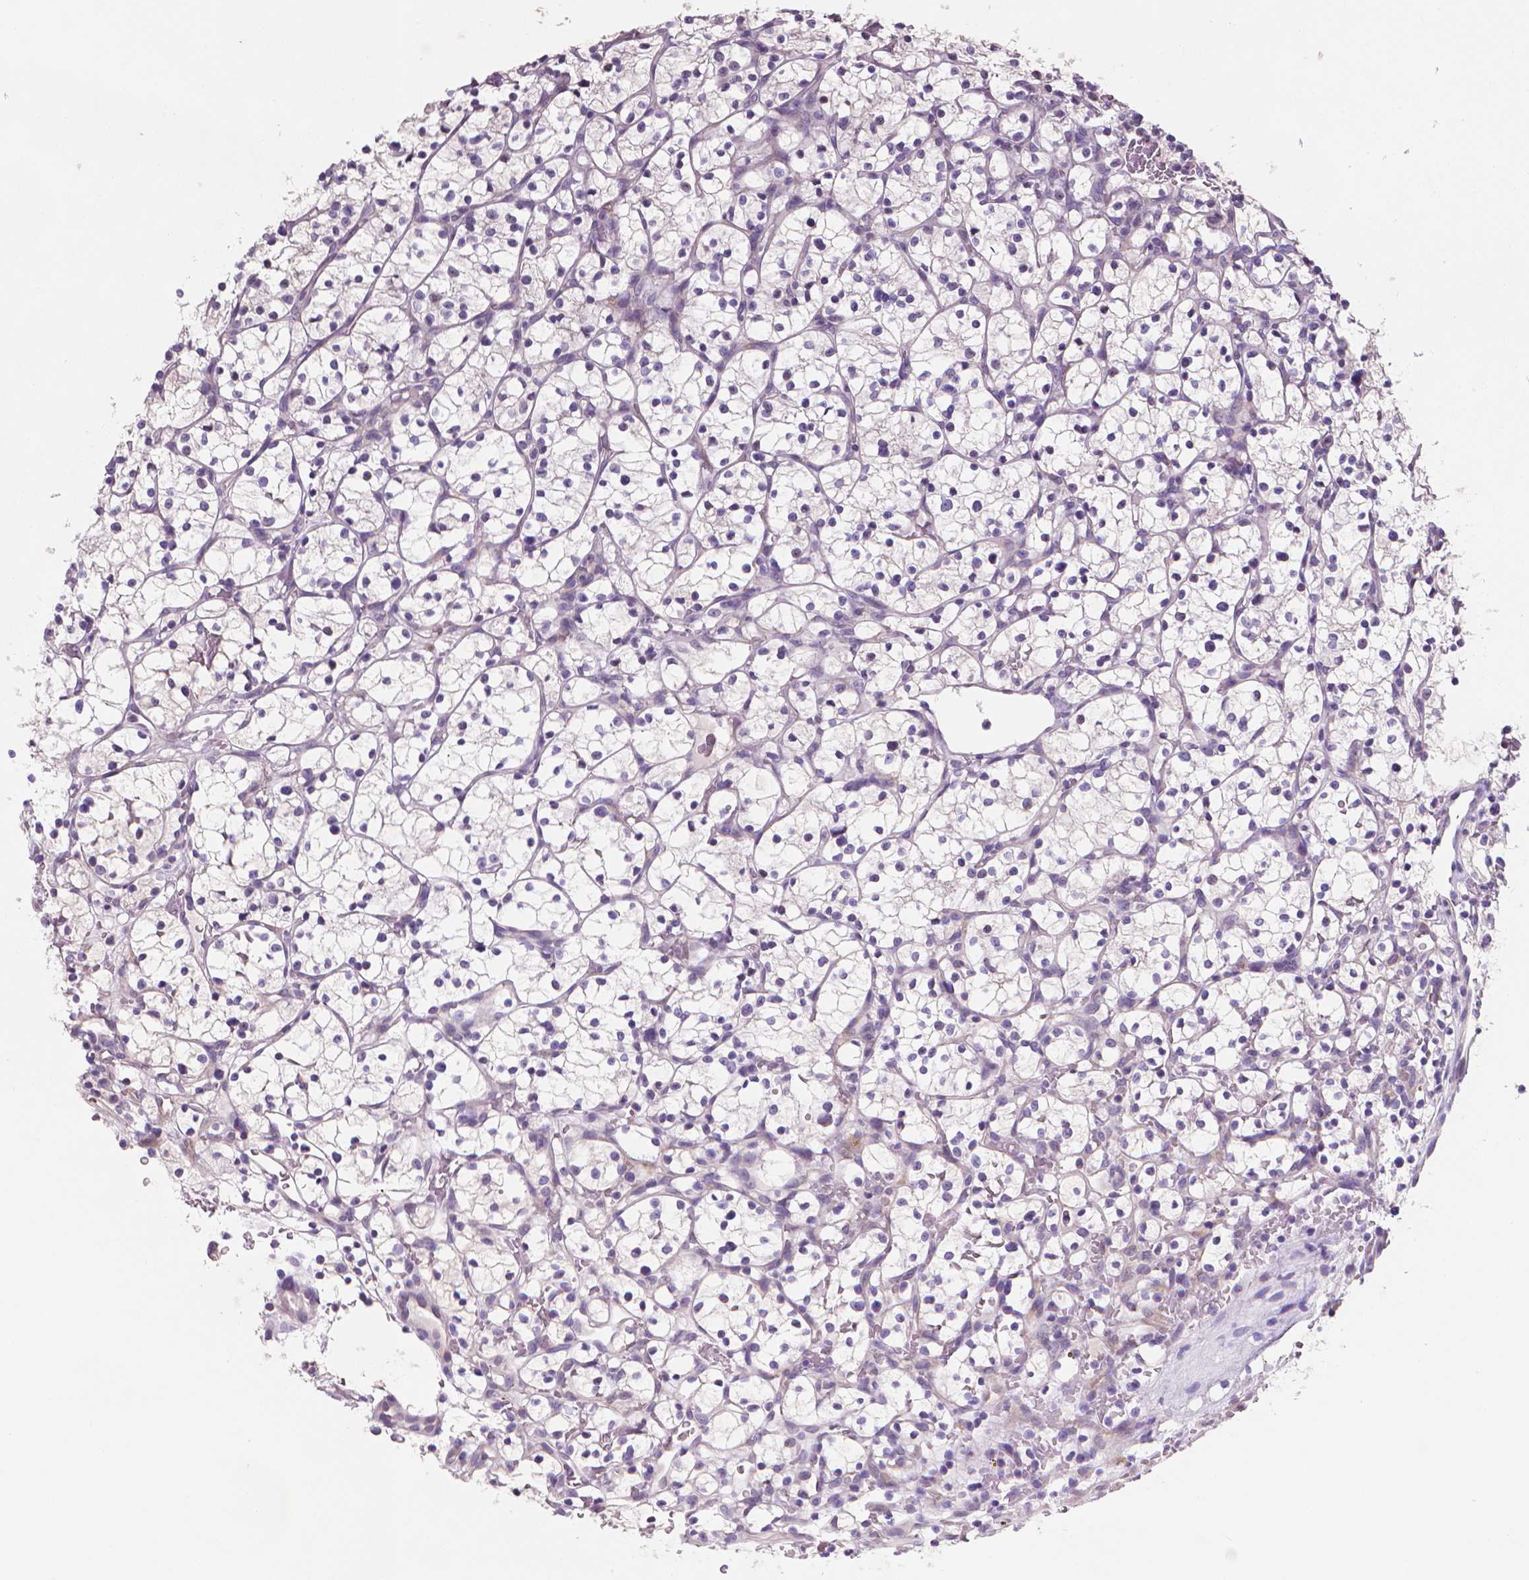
{"staining": {"intensity": "negative", "quantity": "none", "location": "none"}, "tissue": "renal cancer", "cell_type": "Tumor cells", "image_type": "cancer", "snomed": [{"axis": "morphology", "description": "Adenocarcinoma, NOS"}, {"axis": "topography", "description": "Kidney"}], "caption": "Immunohistochemistry image of neoplastic tissue: human renal cancer (adenocarcinoma) stained with DAB reveals no significant protein positivity in tumor cells.", "gene": "CLXN", "patient": {"sex": "female", "age": 64}}